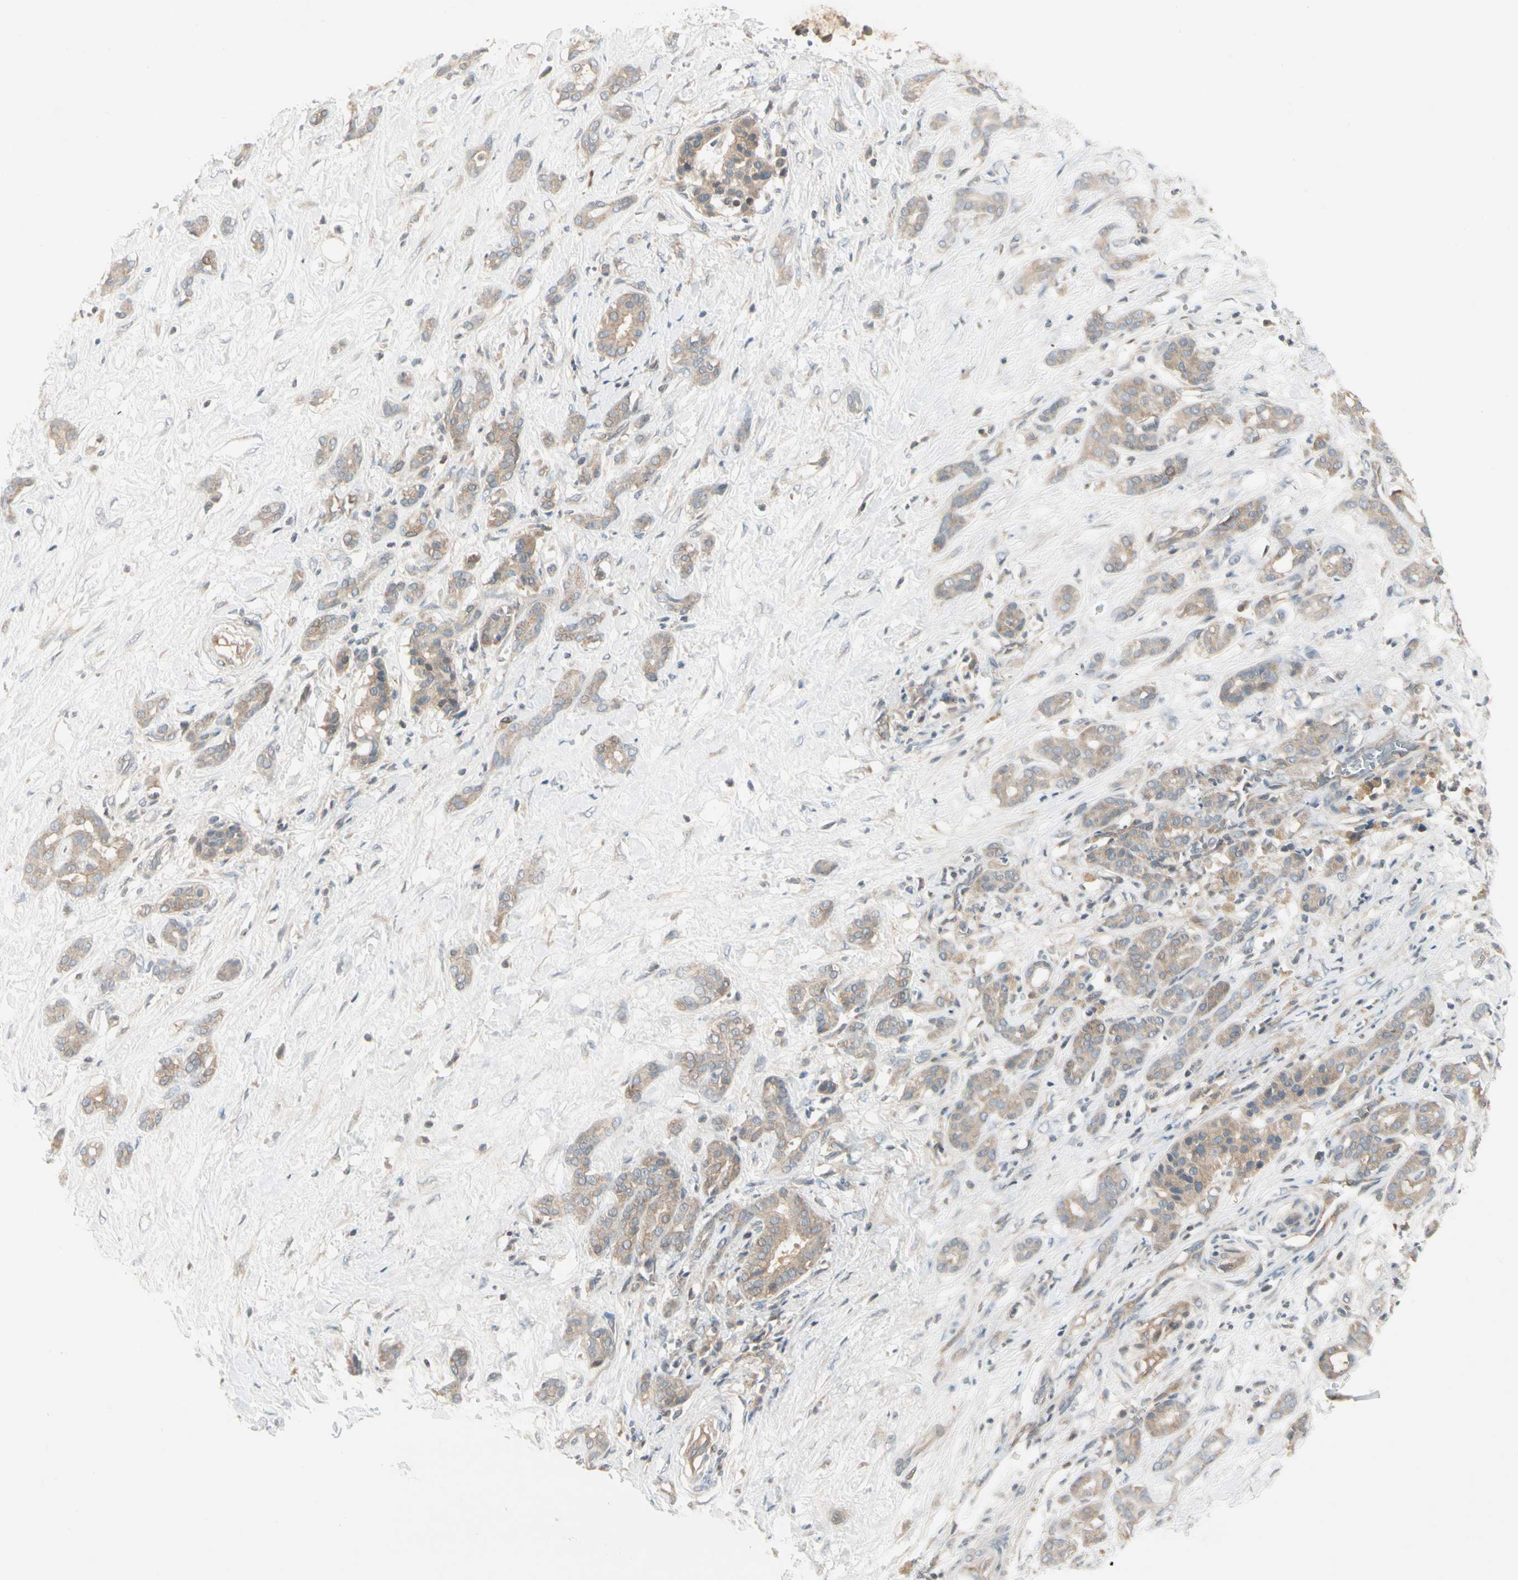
{"staining": {"intensity": "weak", "quantity": ">75%", "location": "cytoplasmic/membranous"}, "tissue": "pancreatic cancer", "cell_type": "Tumor cells", "image_type": "cancer", "snomed": [{"axis": "morphology", "description": "Adenocarcinoma, NOS"}, {"axis": "topography", "description": "Pancreas"}], "caption": "Approximately >75% of tumor cells in adenocarcinoma (pancreatic) exhibit weak cytoplasmic/membranous protein positivity as visualized by brown immunohistochemical staining.", "gene": "ICAM5", "patient": {"sex": "male", "age": 41}}